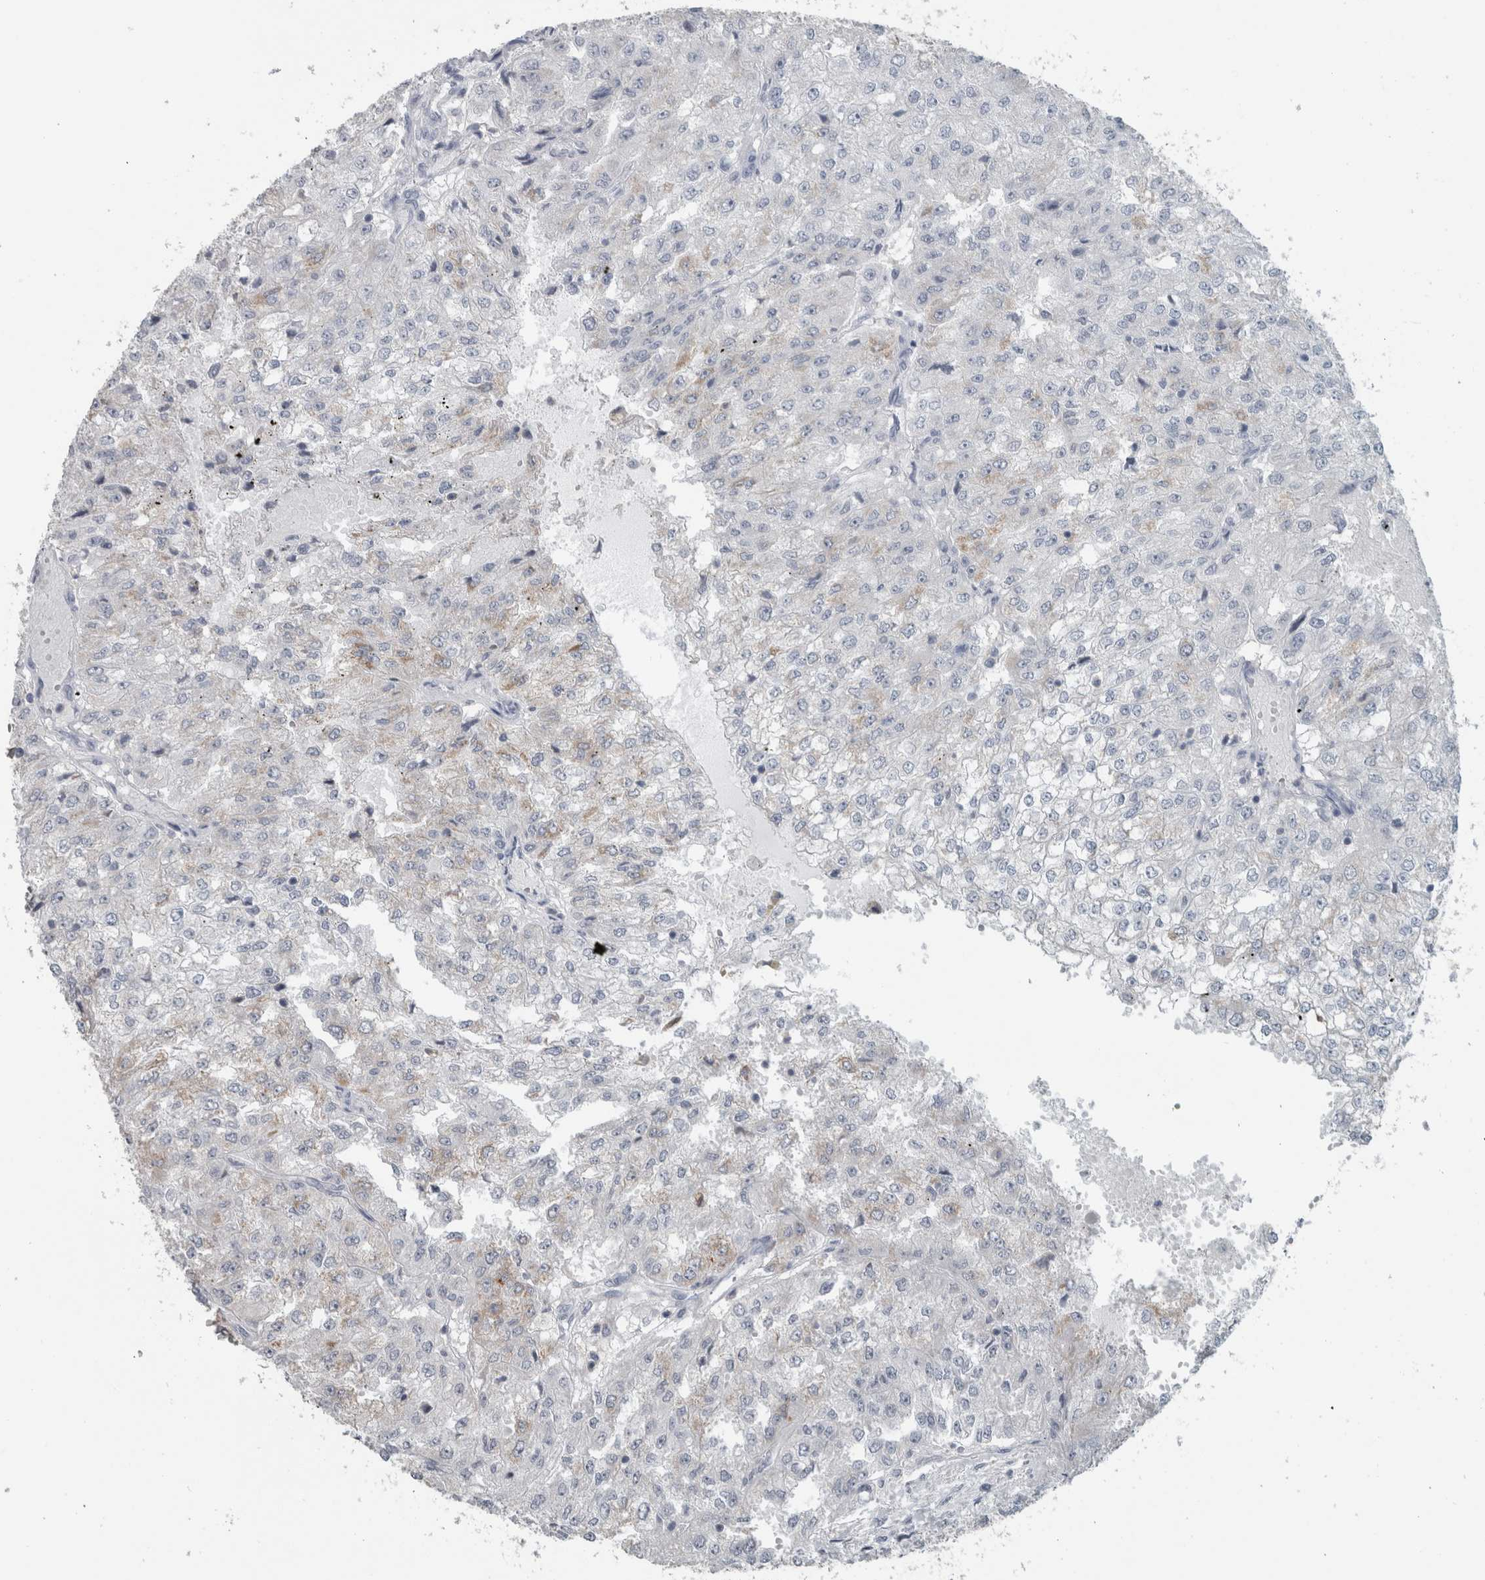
{"staining": {"intensity": "negative", "quantity": "none", "location": "none"}, "tissue": "renal cancer", "cell_type": "Tumor cells", "image_type": "cancer", "snomed": [{"axis": "morphology", "description": "Adenocarcinoma, NOS"}, {"axis": "topography", "description": "Kidney"}], "caption": "DAB (3,3'-diaminobenzidine) immunohistochemical staining of renal cancer exhibits no significant staining in tumor cells.", "gene": "ACSF2", "patient": {"sex": "female", "age": 54}}